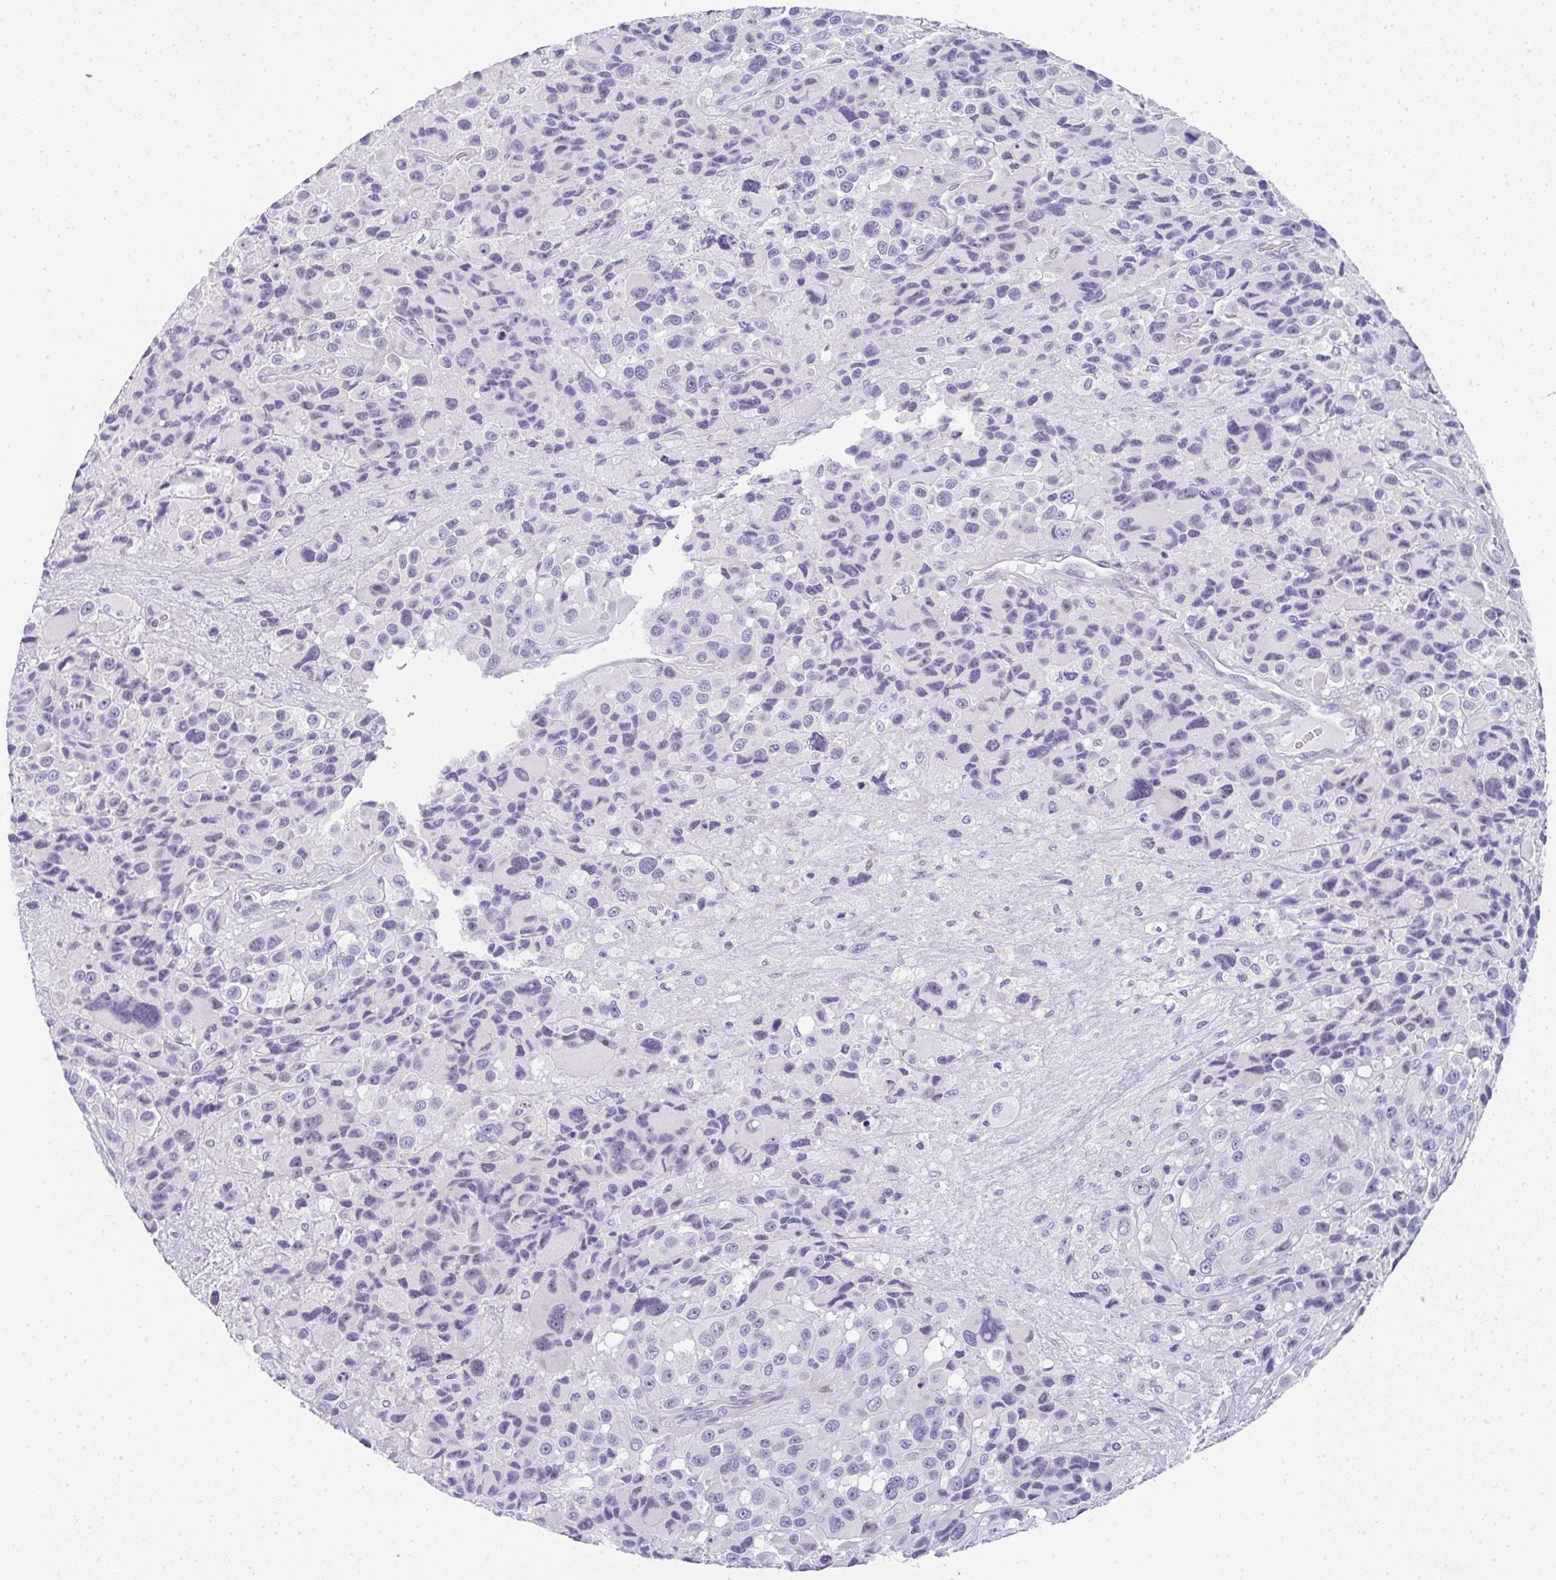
{"staining": {"intensity": "negative", "quantity": "none", "location": "none"}, "tissue": "melanoma", "cell_type": "Tumor cells", "image_type": "cancer", "snomed": [{"axis": "morphology", "description": "Malignant melanoma, Metastatic site"}, {"axis": "topography", "description": "Lymph node"}], "caption": "DAB immunohistochemical staining of human malignant melanoma (metastatic site) reveals no significant expression in tumor cells.", "gene": "NEU2", "patient": {"sex": "female", "age": 65}}